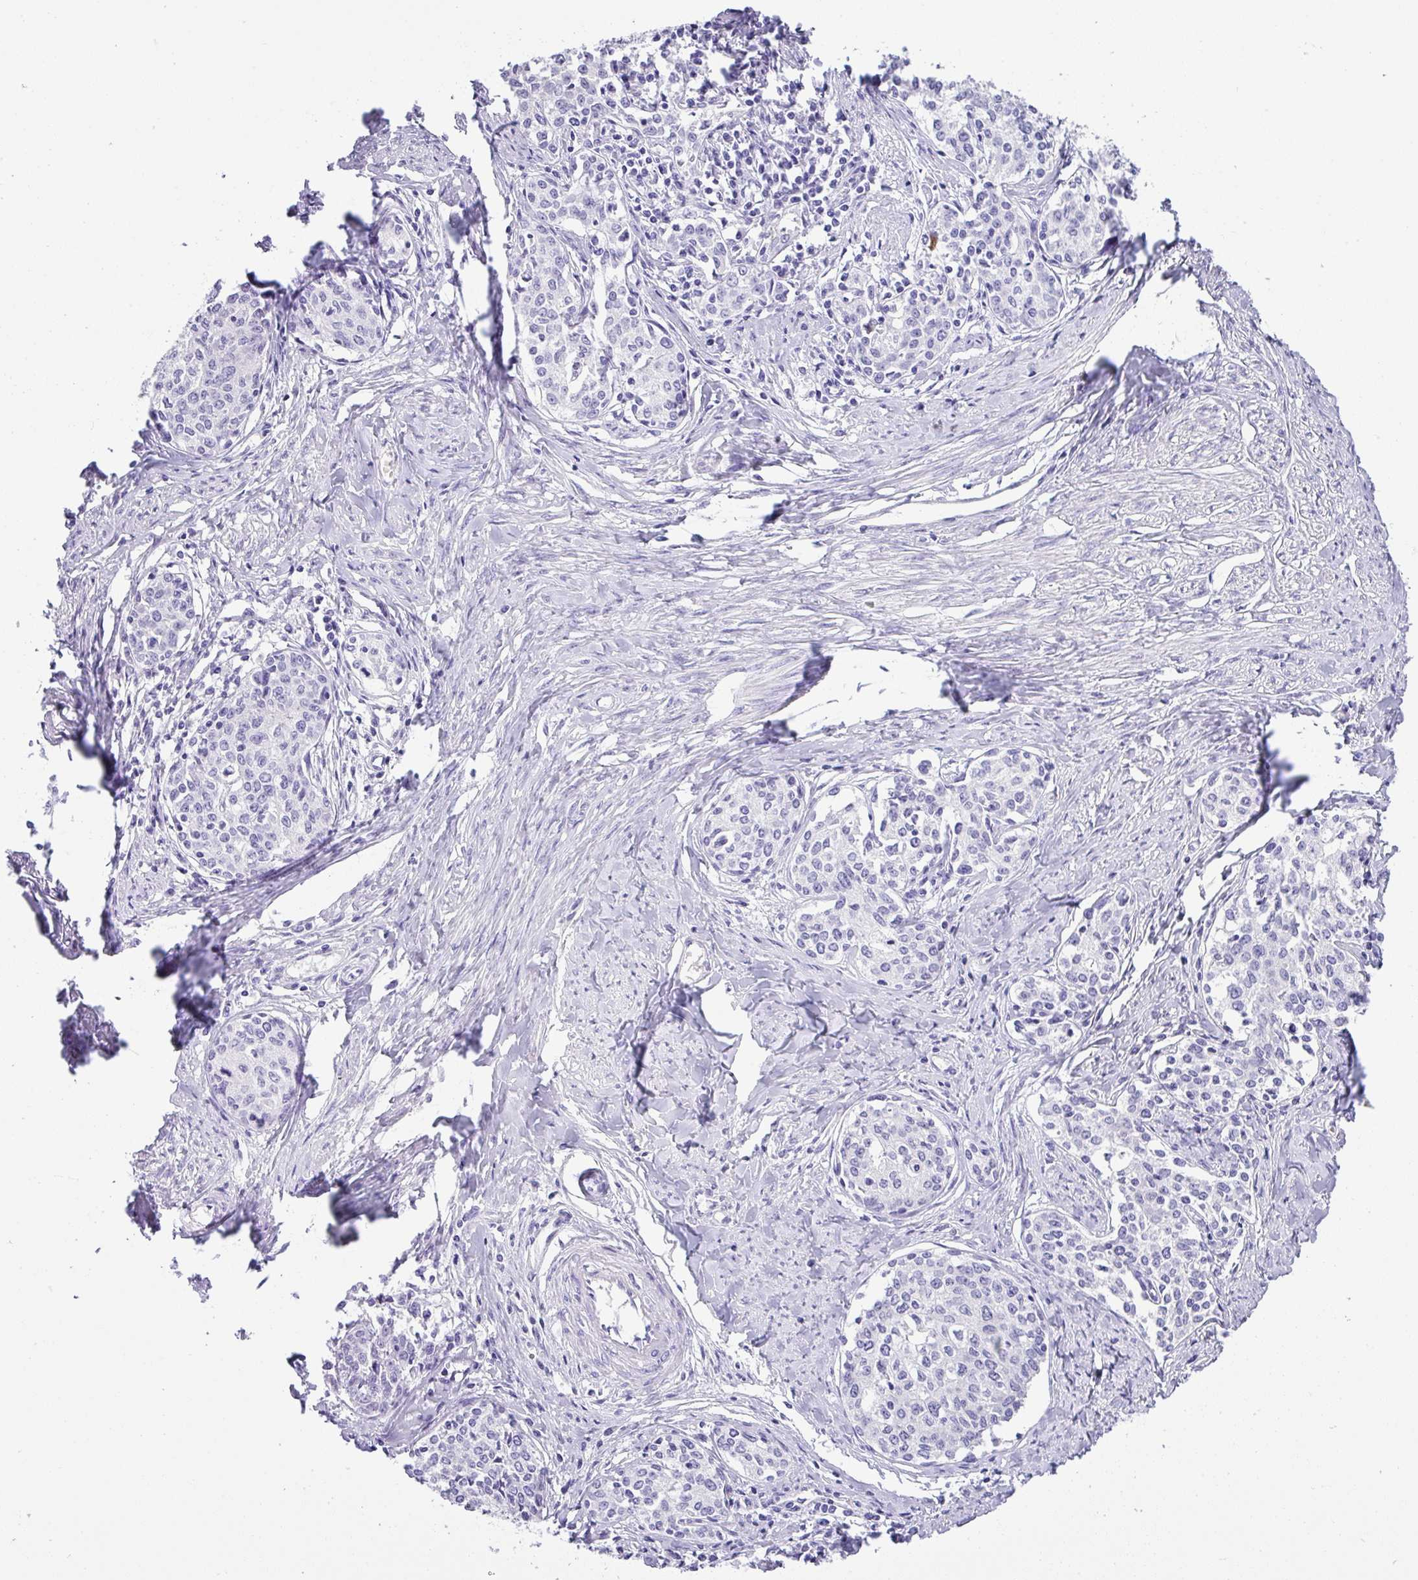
{"staining": {"intensity": "negative", "quantity": "none", "location": "none"}, "tissue": "cervical cancer", "cell_type": "Tumor cells", "image_type": "cancer", "snomed": [{"axis": "morphology", "description": "Squamous cell carcinoma, NOS"}, {"axis": "morphology", "description": "Adenocarcinoma, NOS"}, {"axis": "topography", "description": "Cervix"}], "caption": "This is a photomicrograph of IHC staining of cervical cancer, which shows no positivity in tumor cells.", "gene": "ZG16", "patient": {"sex": "female", "age": 52}}